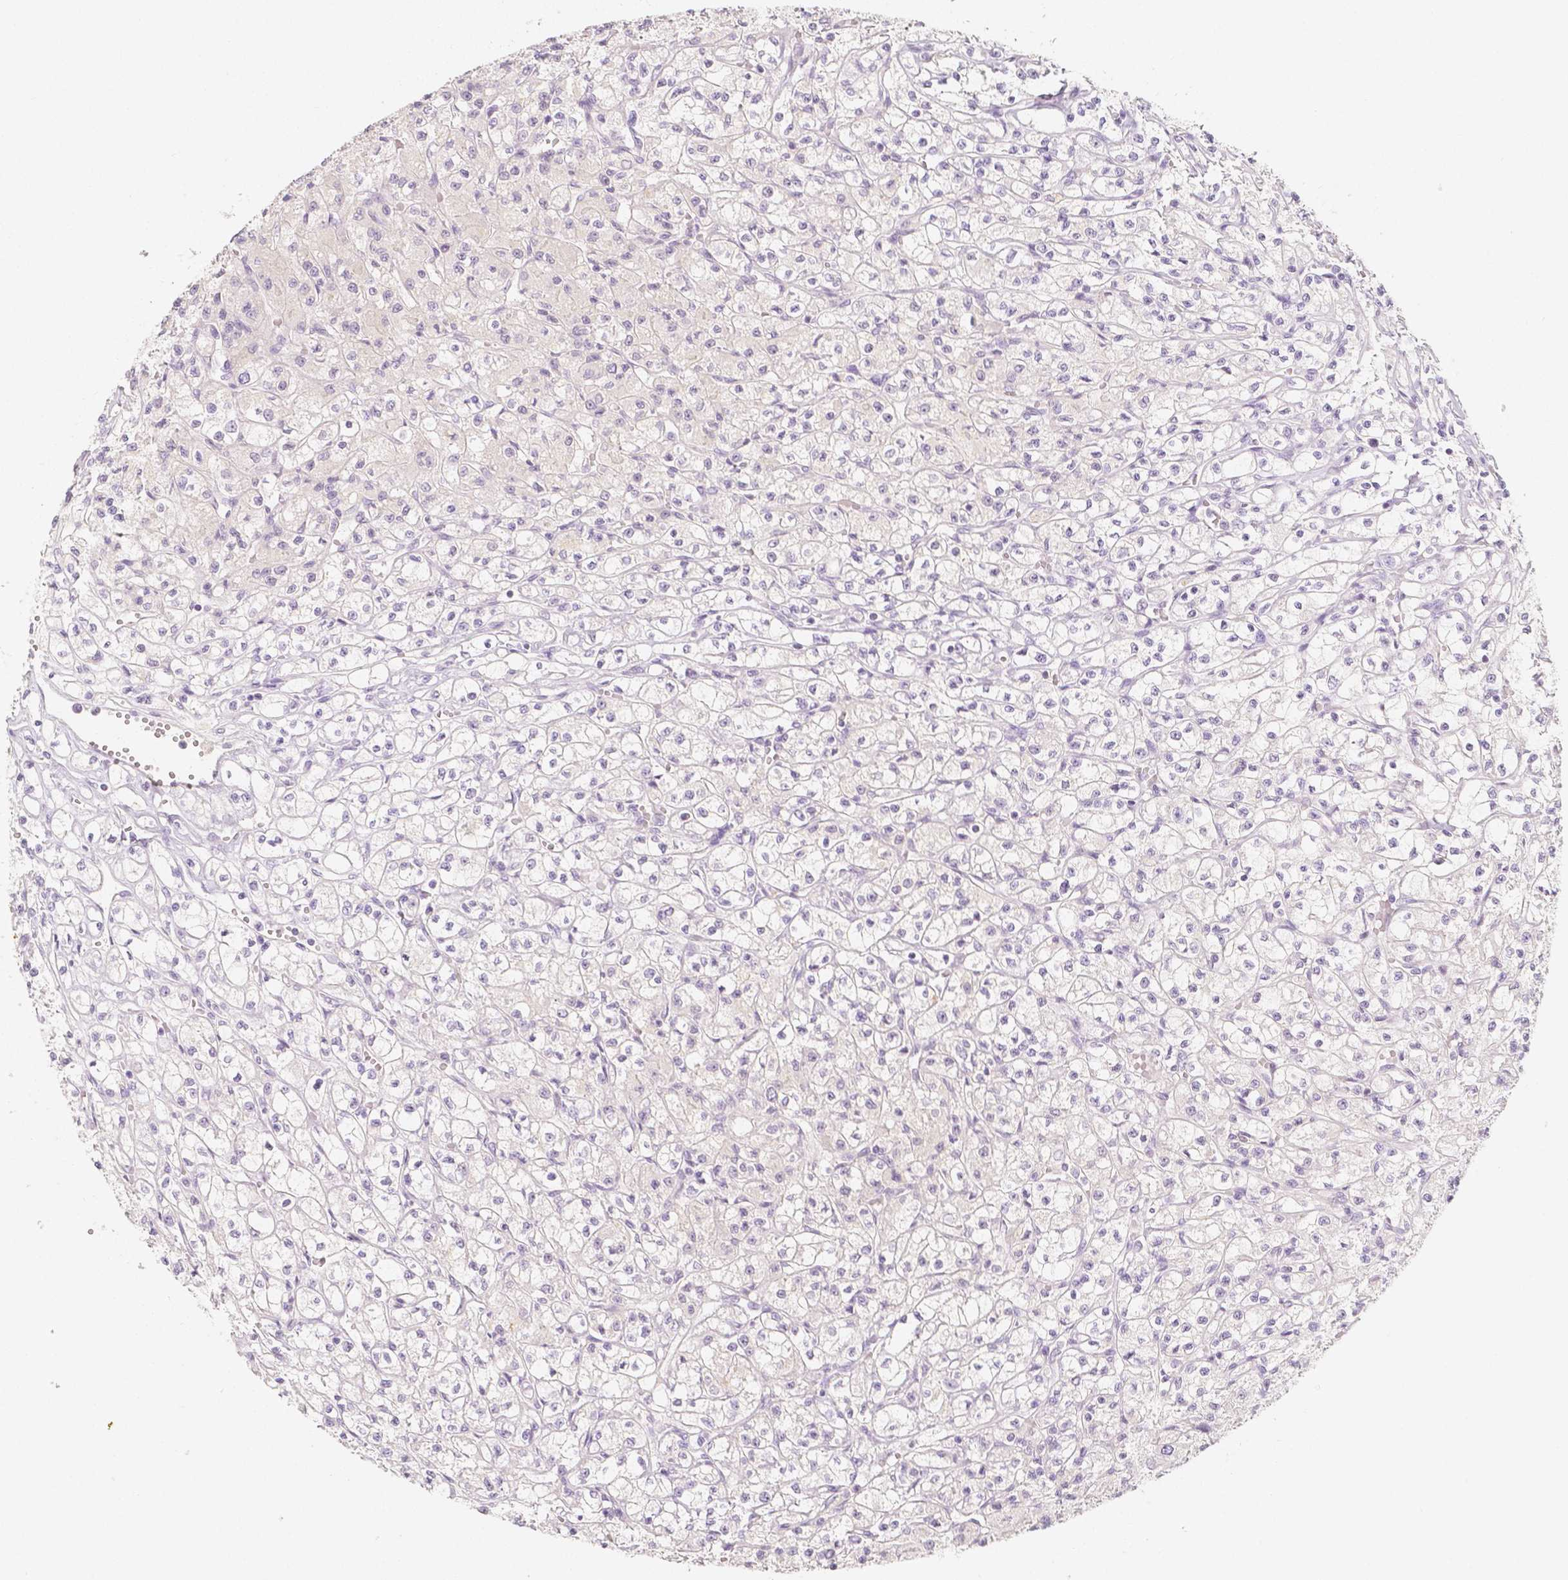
{"staining": {"intensity": "negative", "quantity": "none", "location": "none"}, "tissue": "renal cancer", "cell_type": "Tumor cells", "image_type": "cancer", "snomed": [{"axis": "morphology", "description": "Adenocarcinoma, NOS"}, {"axis": "topography", "description": "Kidney"}], "caption": "Immunohistochemistry photomicrograph of neoplastic tissue: human renal adenocarcinoma stained with DAB (3,3'-diaminobenzidine) displays no significant protein staining in tumor cells.", "gene": "BATF", "patient": {"sex": "female", "age": 70}}